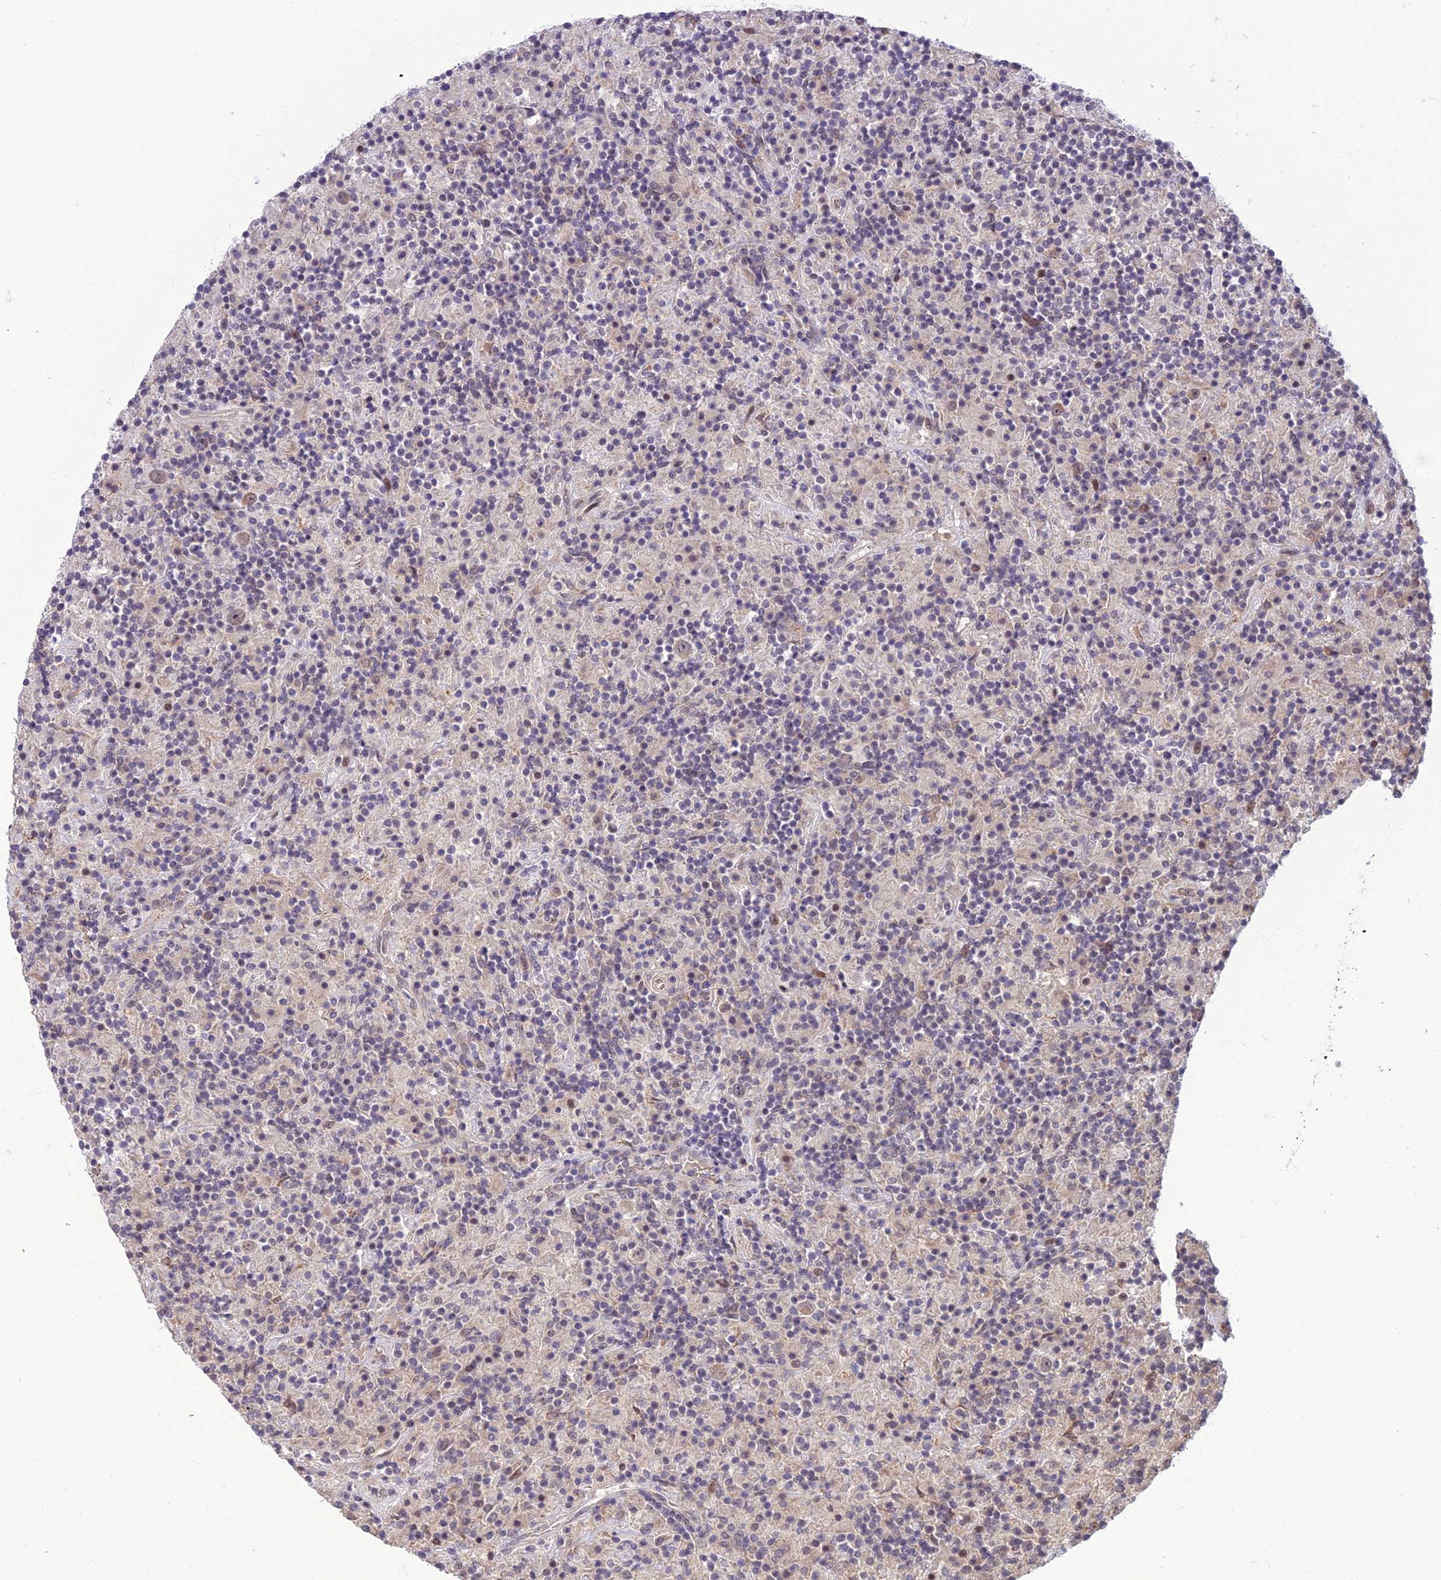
{"staining": {"intensity": "weak", "quantity": "25%-75%", "location": "nuclear"}, "tissue": "lymphoma", "cell_type": "Tumor cells", "image_type": "cancer", "snomed": [{"axis": "morphology", "description": "Hodgkin's disease, NOS"}, {"axis": "topography", "description": "Lymph node"}], "caption": "This image demonstrates immunohistochemistry staining of lymphoma, with low weak nuclear positivity in about 25%-75% of tumor cells.", "gene": "FBRS", "patient": {"sex": "male", "age": 70}}